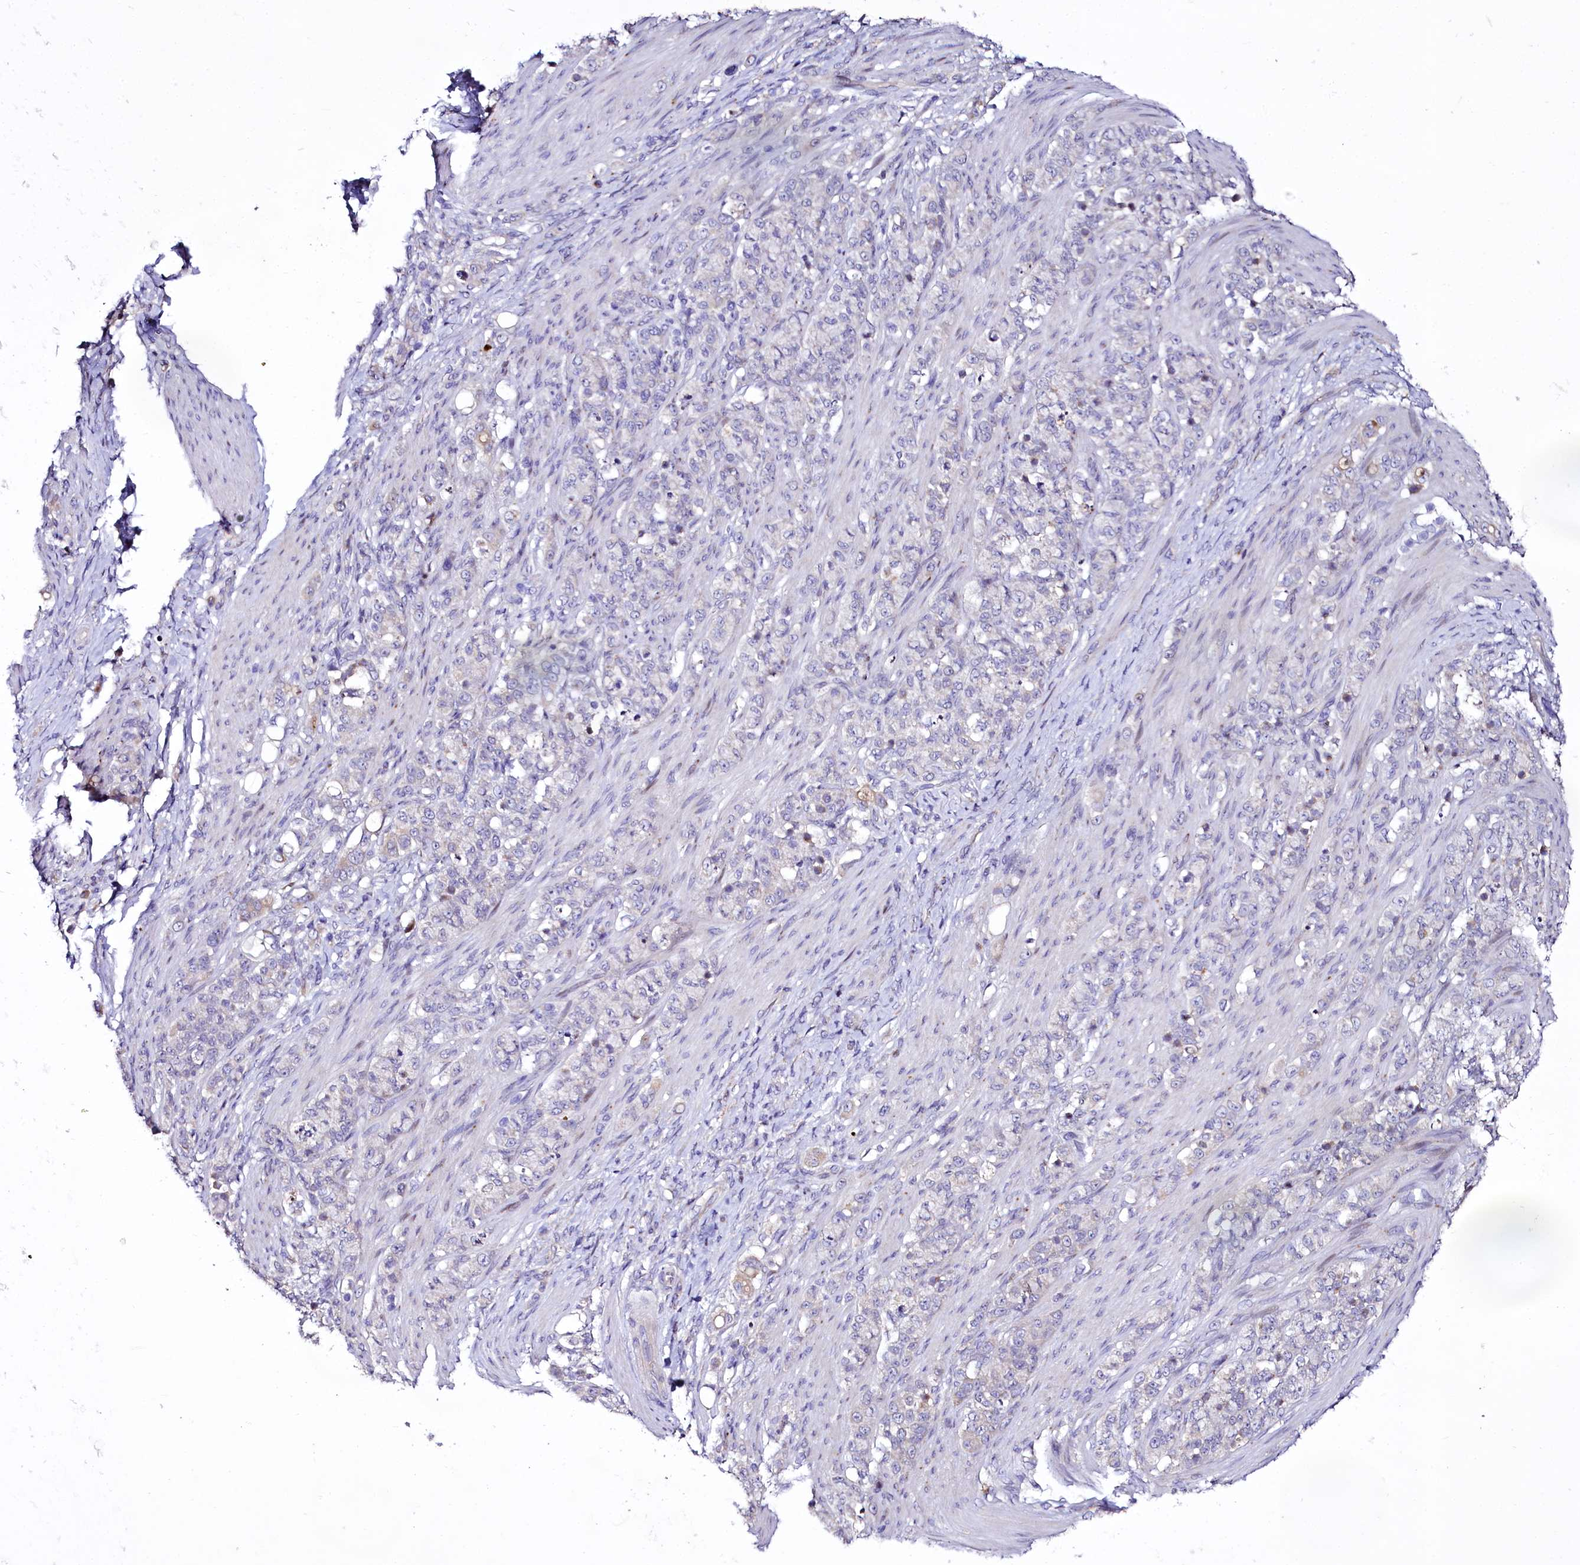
{"staining": {"intensity": "negative", "quantity": "none", "location": "none"}, "tissue": "stomach cancer", "cell_type": "Tumor cells", "image_type": "cancer", "snomed": [{"axis": "morphology", "description": "Adenocarcinoma, NOS"}, {"axis": "topography", "description": "Stomach"}], "caption": "There is no significant staining in tumor cells of adenocarcinoma (stomach).", "gene": "ZC3H12C", "patient": {"sex": "female", "age": 79}}